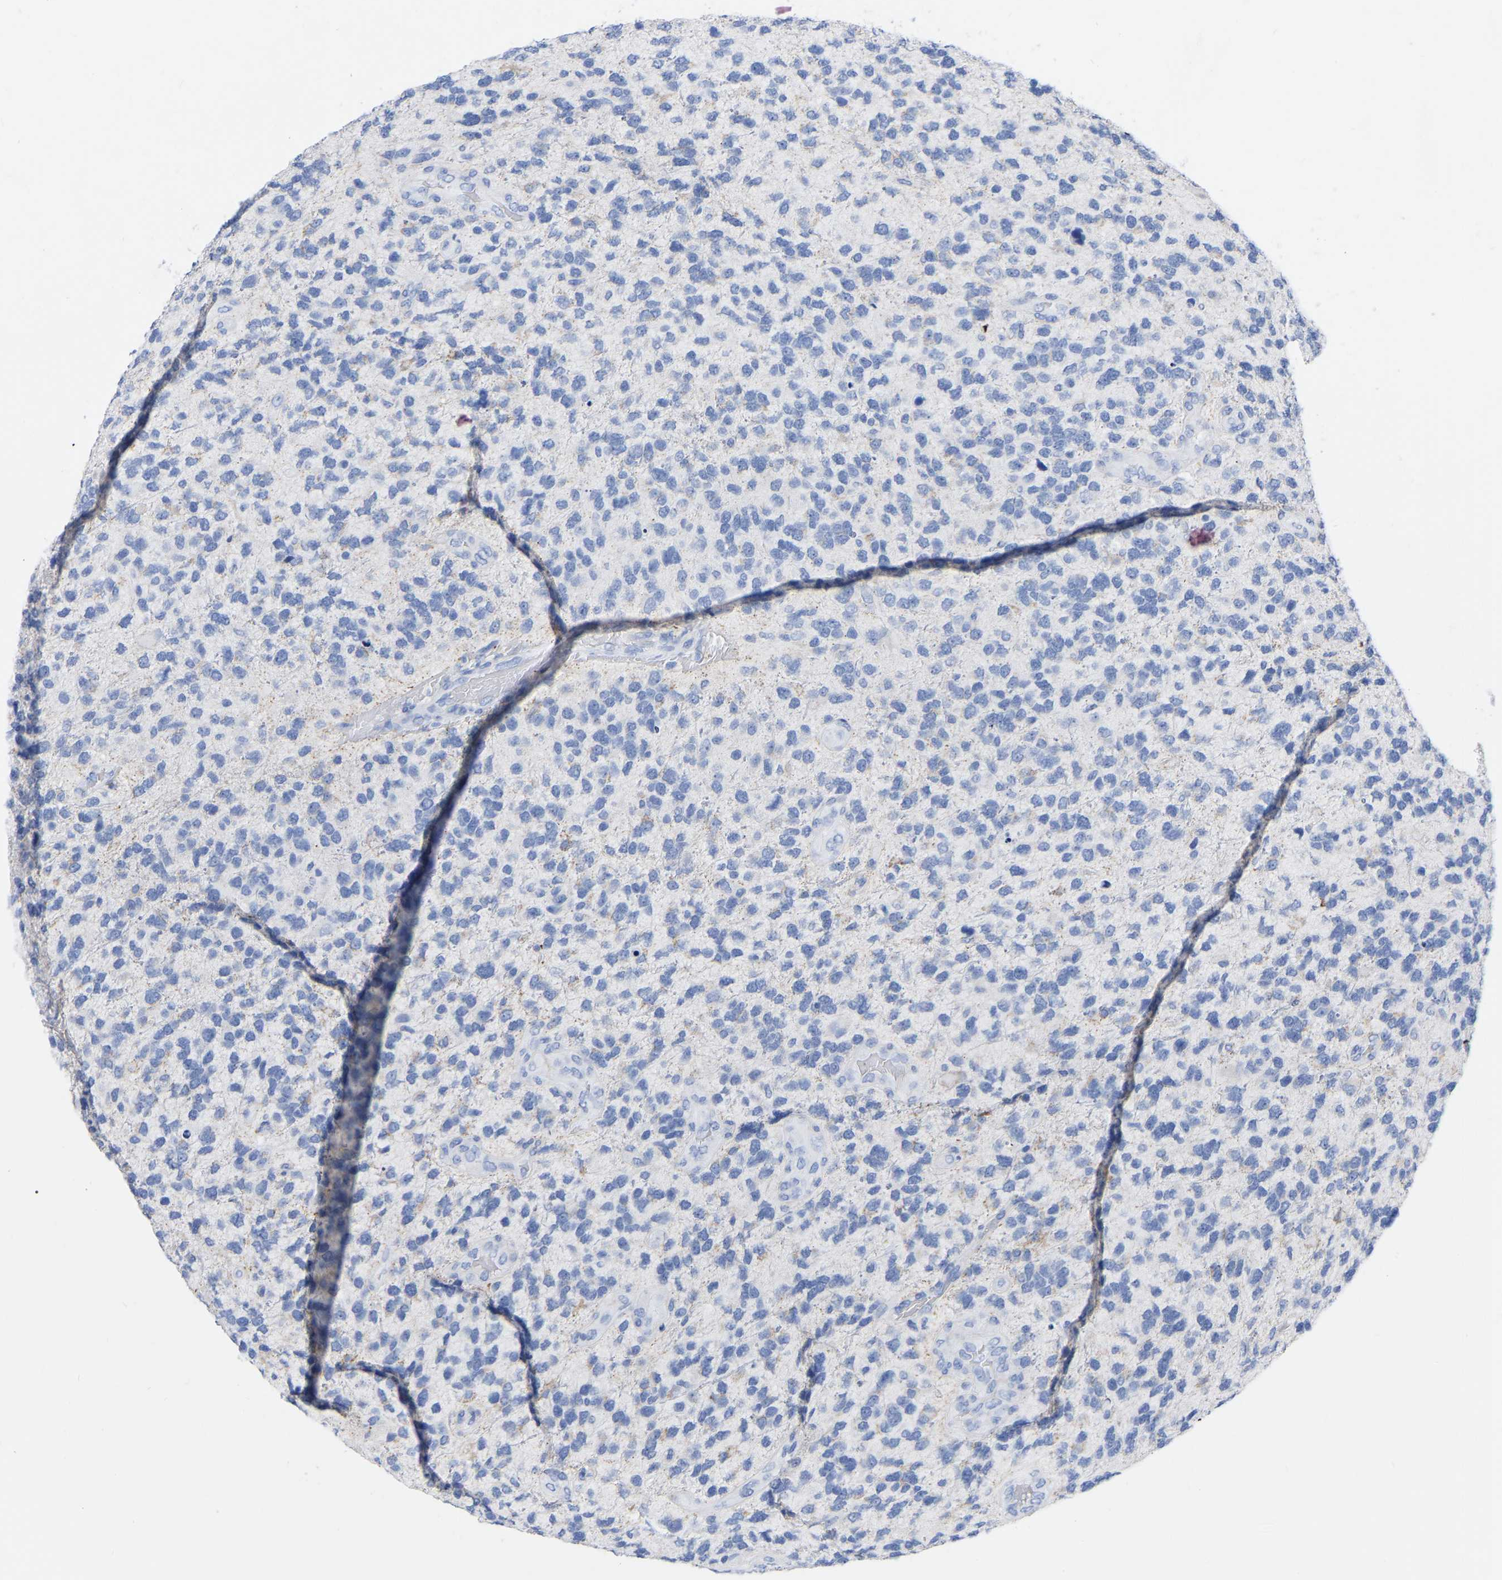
{"staining": {"intensity": "negative", "quantity": "none", "location": "none"}, "tissue": "glioma", "cell_type": "Tumor cells", "image_type": "cancer", "snomed": [{"axis": "morphology", "description": "Glioma, malignant, High grade"}, {"axis": "topography", "description": "Brain"}], "caption": "This micrograph is of glioma stained with immunohistochemistry to label a protein in brown with the nuclei are counter-stained blue. There is no positivity in tumor cells. The staining was performed using DAB (3,3'-diaminobenzidine) to visualize the protein expression in brown, while the nuclei were stained in blue with hematoxylin (Magnification: 20x).", "gene": "ZNF629", "patient": {"sex": "female", "age": 58}}